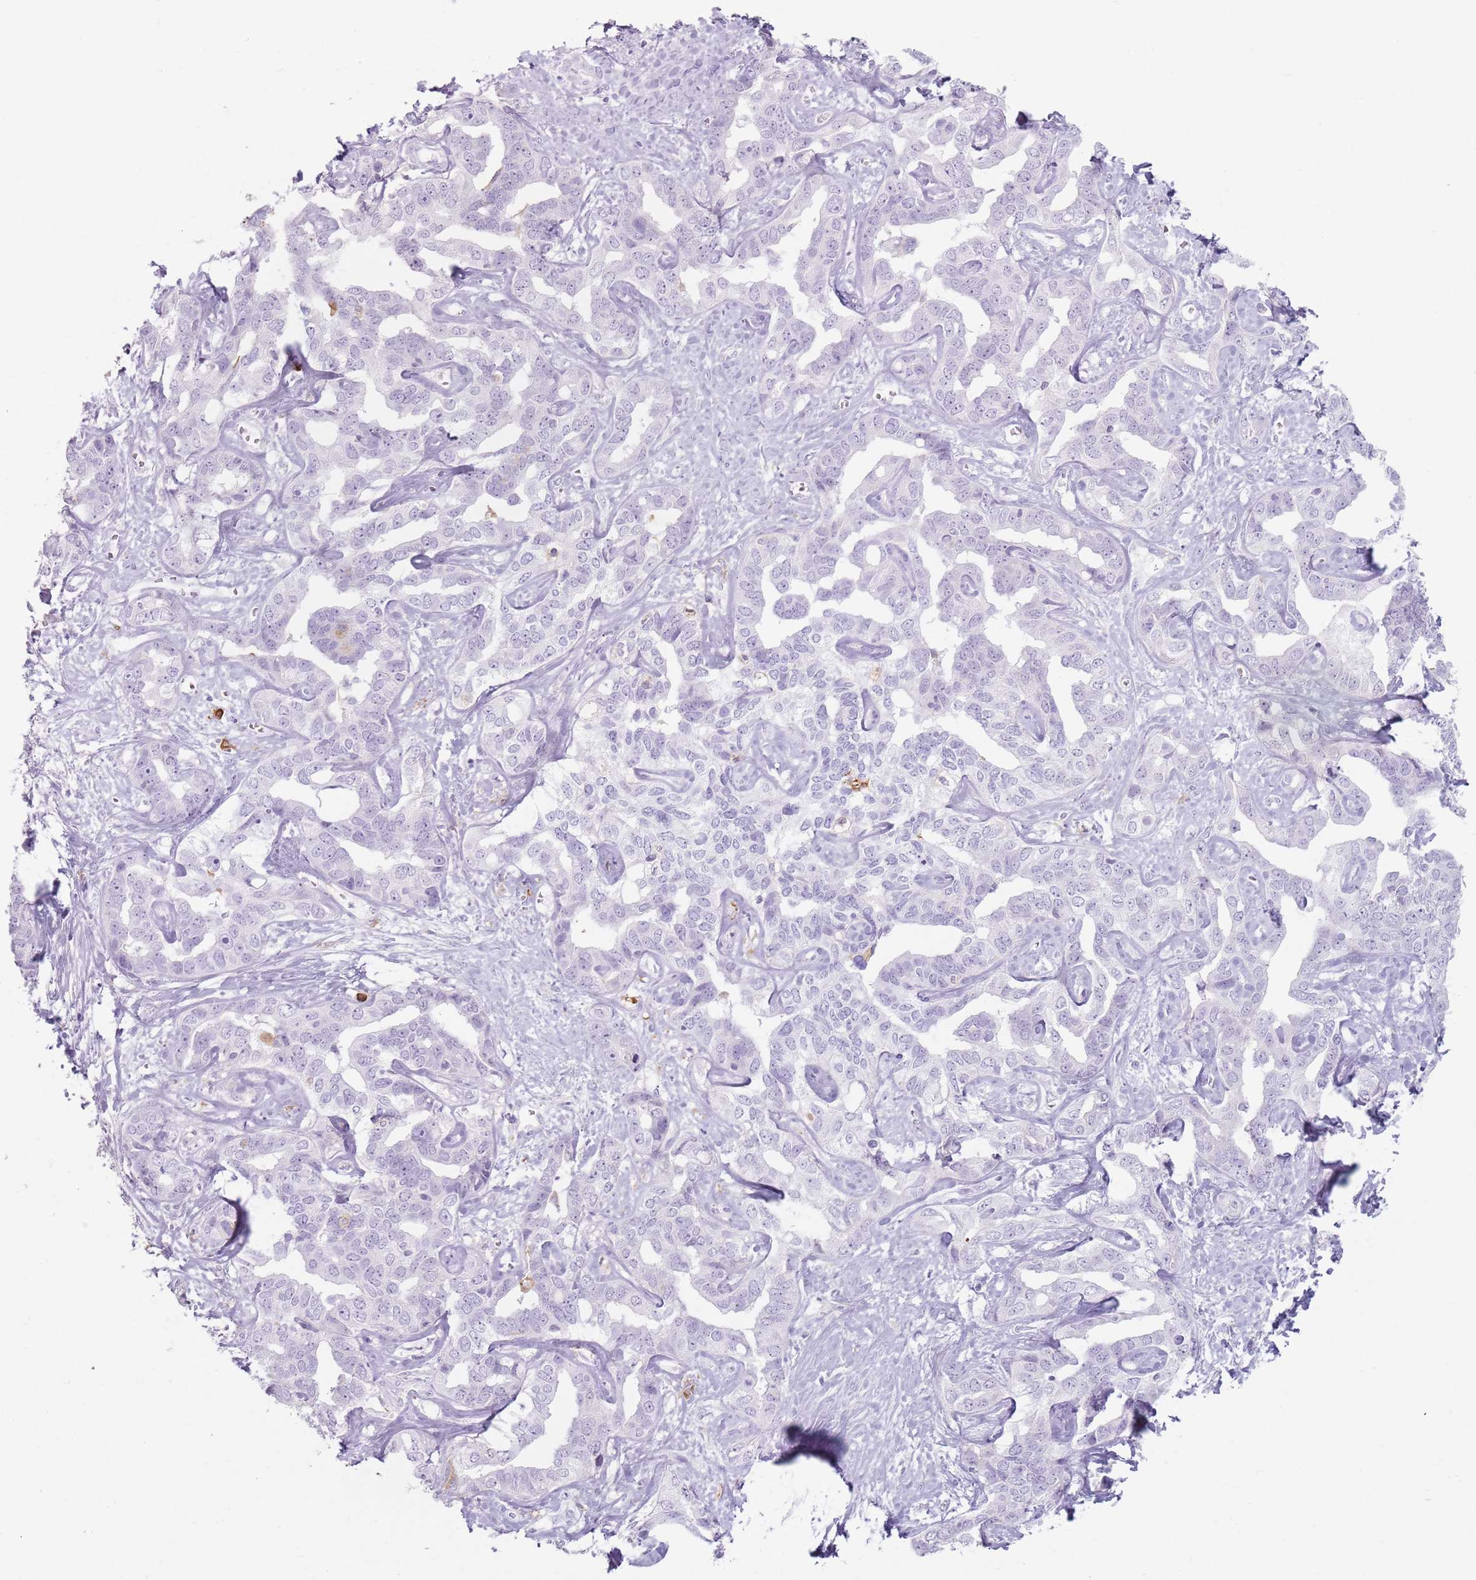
{"staining": {"intensity": "negative", "quantity": "none", "location": "none"}, "tissue": "liver cancer", "cell_type": "Tumor cells", "image_type": "cancer", "snomed": [{"axis": "morphology", "description": "Cholangiocarcinoma"}, {"axis": "topography", "description": "Liver"}], "caption": "The IHC micrograph has no significant staining in tumor cells of liver cancer (cholangiocarcinoma) tissue. (Stains: DAB IHC with hematoxylin counter stain, Microscopy: brightfield microscopy at high magnification).", "gene": "GDPGP1", "patient": {"sex": "male", "age": 59}}